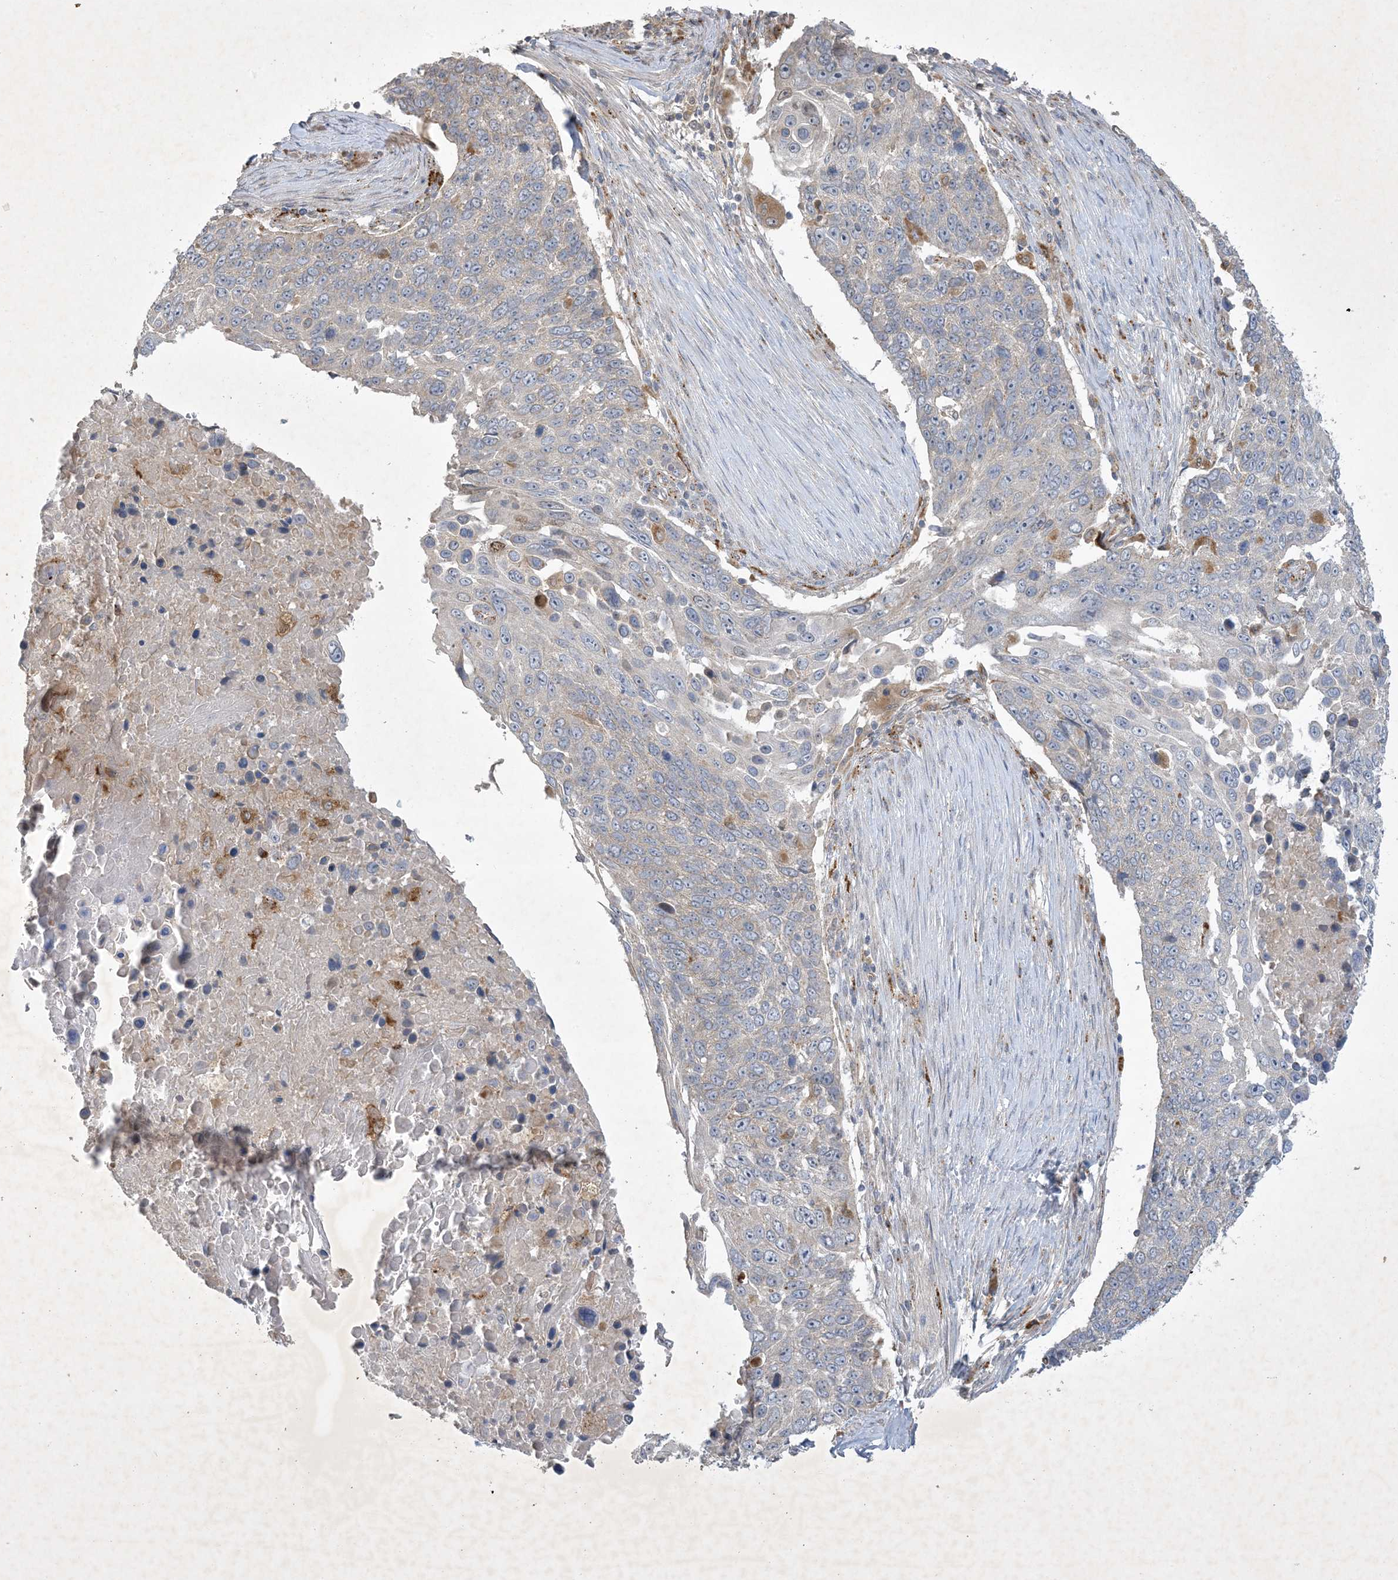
{"staining": {"intensity": "weak", "quantity": "<25%", "location": "cytoplasmic/membranous"}, "tissue": "lung cancer", "cell_type": "Tumor cells", "image_type": "cancer", "snomed": [{"axis": "morphology", "description": "Squamous cell carcinoma, NOS"}, {"axis": "topography", "description": "Lung"}], "caption": "Immunohistochemistry (IHC) photomicrograph of lung cancer (squamous cell carcinoma) stained for a protein (brown), which shows no staining in tumor cells.", "gene": "MRPS18A", "patient": {"sex": "male", "age": 66}}